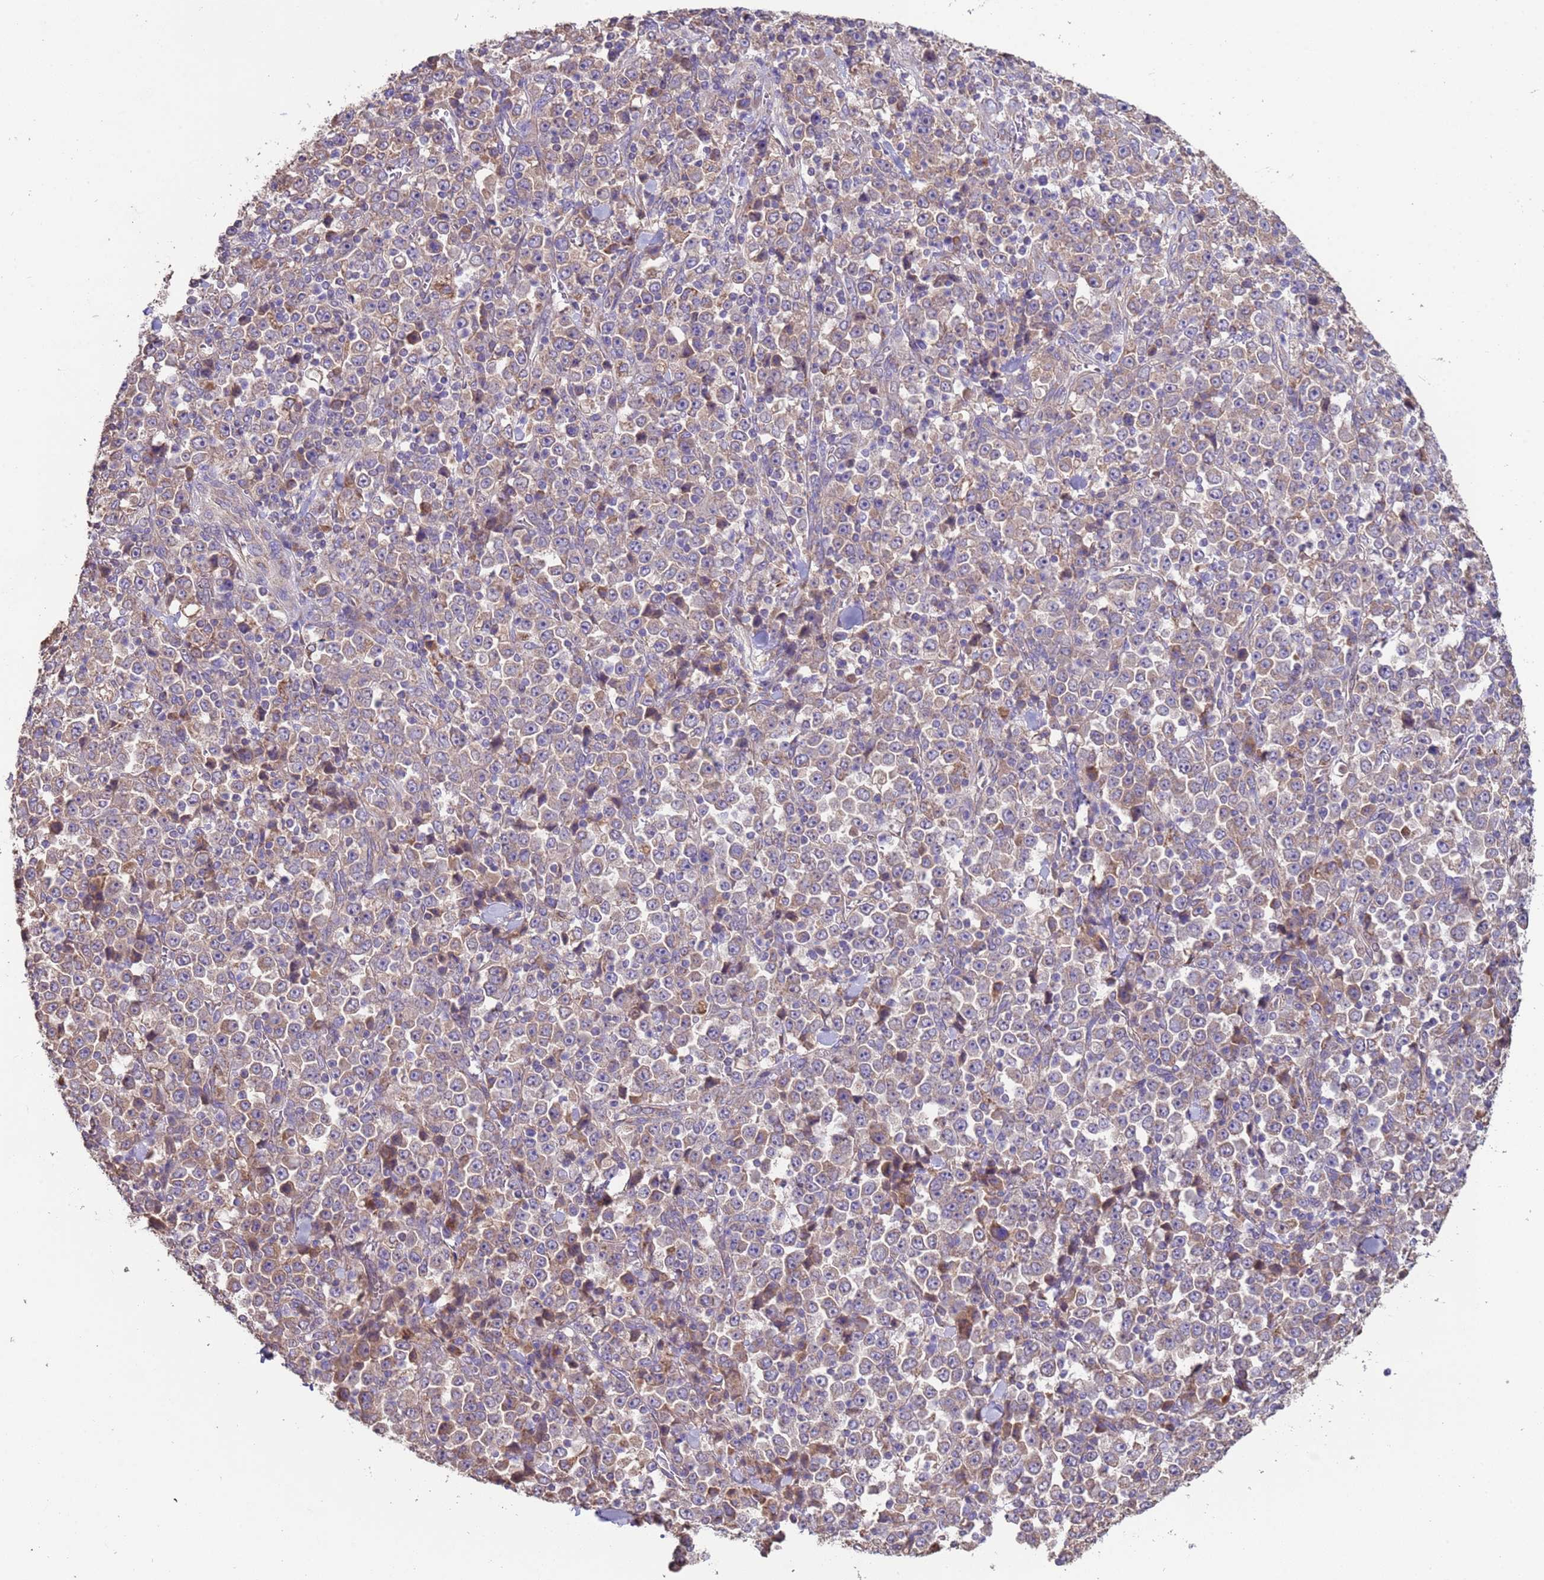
{"staining": {"intensity": "weak", "quantity": "25%-75%", "location": "cytoplasmic/membranous"}, "tissue": "stomach cancer", "cell_type": "Tumor cells", "image_type": "cancer", "snomed": [{"axis": "morphology", "description": "Normal tissue, NOS"}, {"axis": "morphology", "description": "Adenocarcinoma, NOS"}, {"axis": "topography", "description": "Stomach, upper"}, {"axis": "topography", "description": "Stomach"}], "caption": "Human stomach adenocarcinoma stained with a protein marker shows weak staining in tumor cells.", "gene": "EEF1AKMT1", "patient": {"sex": "male", "age": 59}}